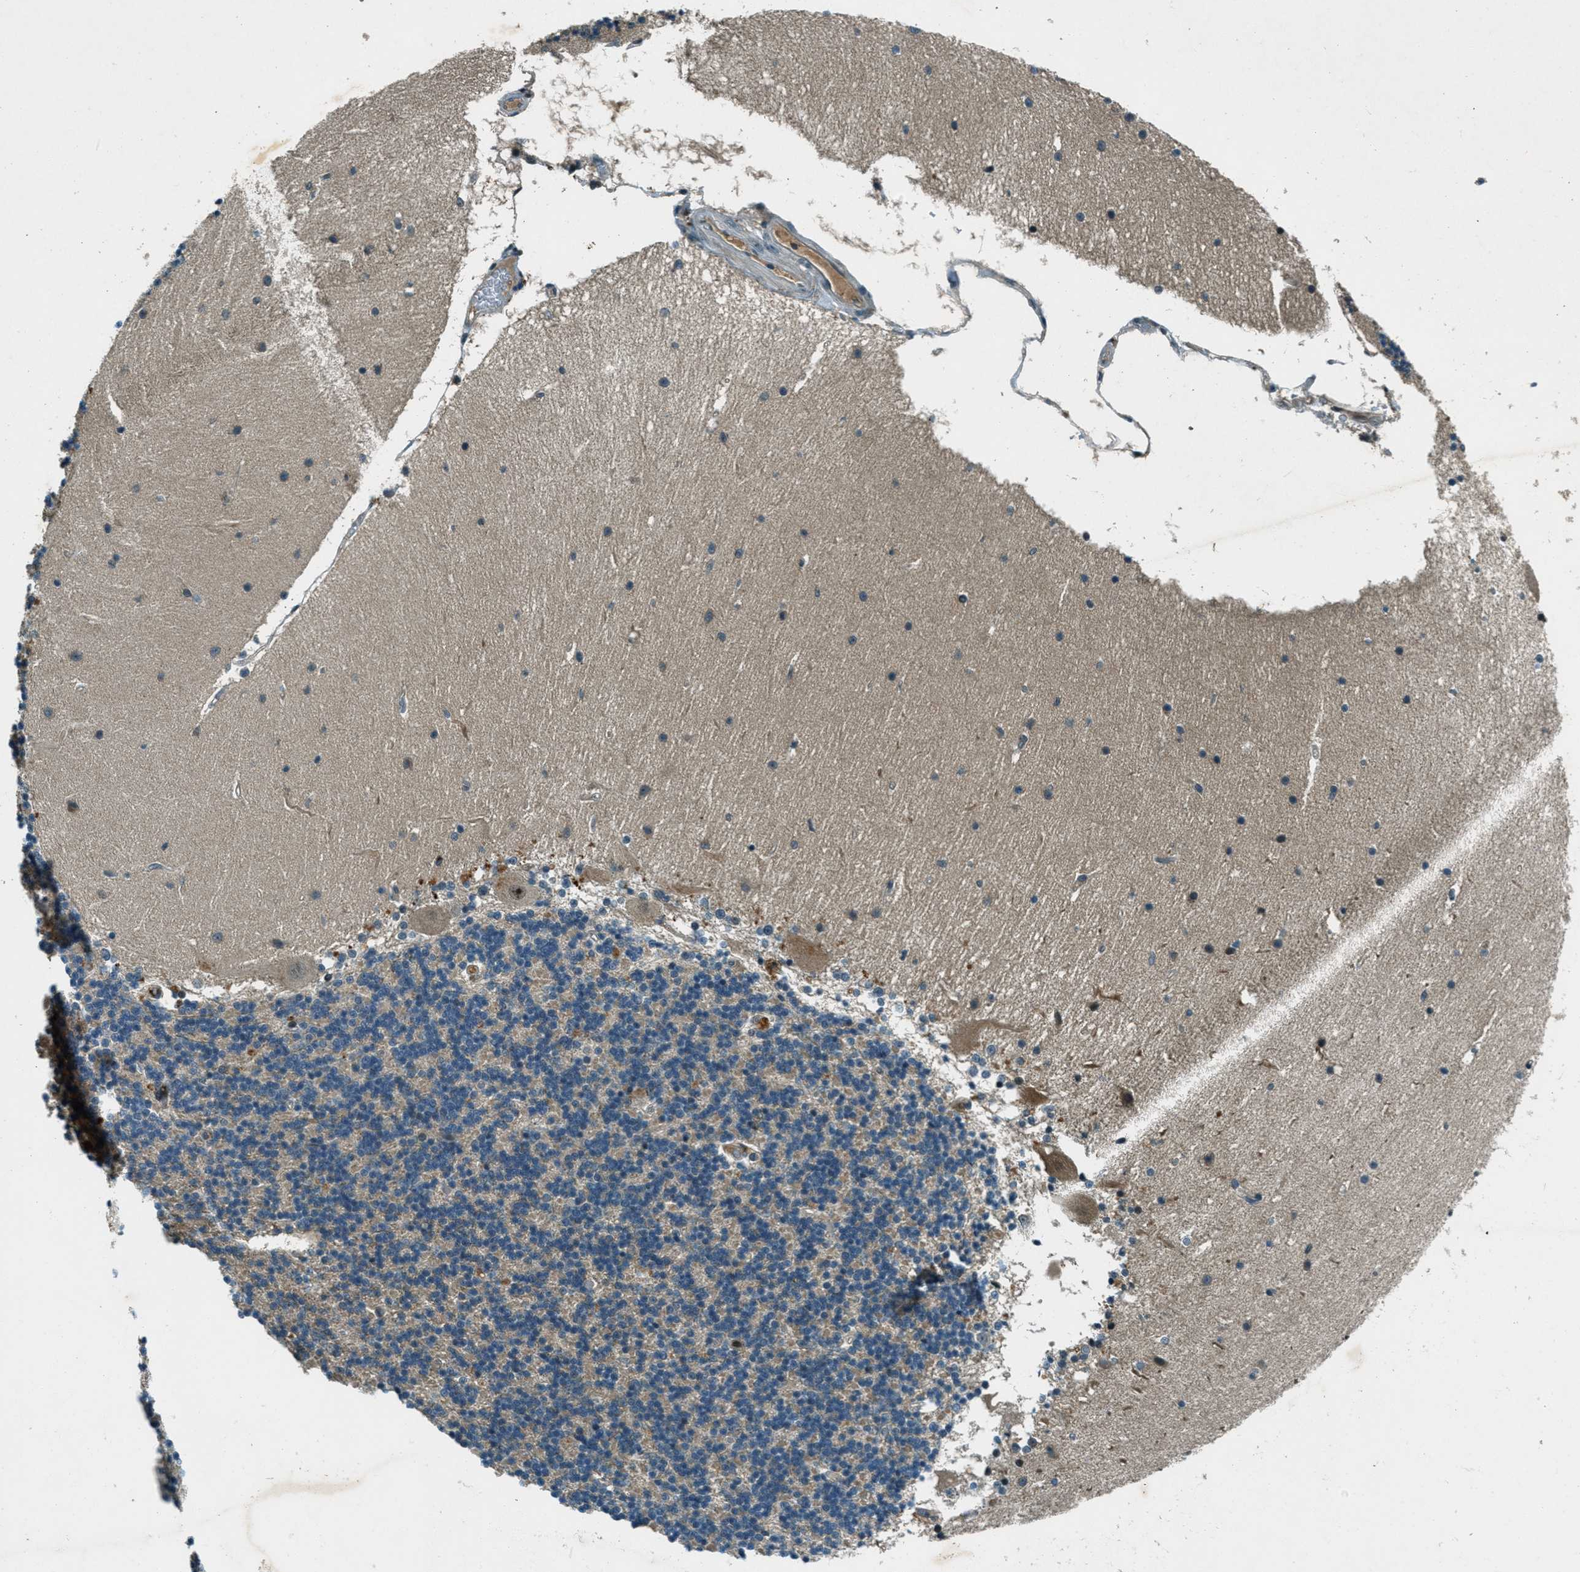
{"staining": {"intensity": "moderate", "quantity": "<25%", "location": "cytoplasmic/membranous"}, "tissue": "cerebellum", "cell_type": "Cells in granular layer", "image_type": "normal", "snomed": [{"axis": "morphology", "description": "Normal tissue, NOS"}, {"axis": "topography", "description": "Cerebellum"}], "caption": "Normal cerebellum shows moderate cytoplasmic/membranous staining in about <25% of cells in granular layer.", "gene": "STK11", "patient": {"sex": "female", "age": 54}}